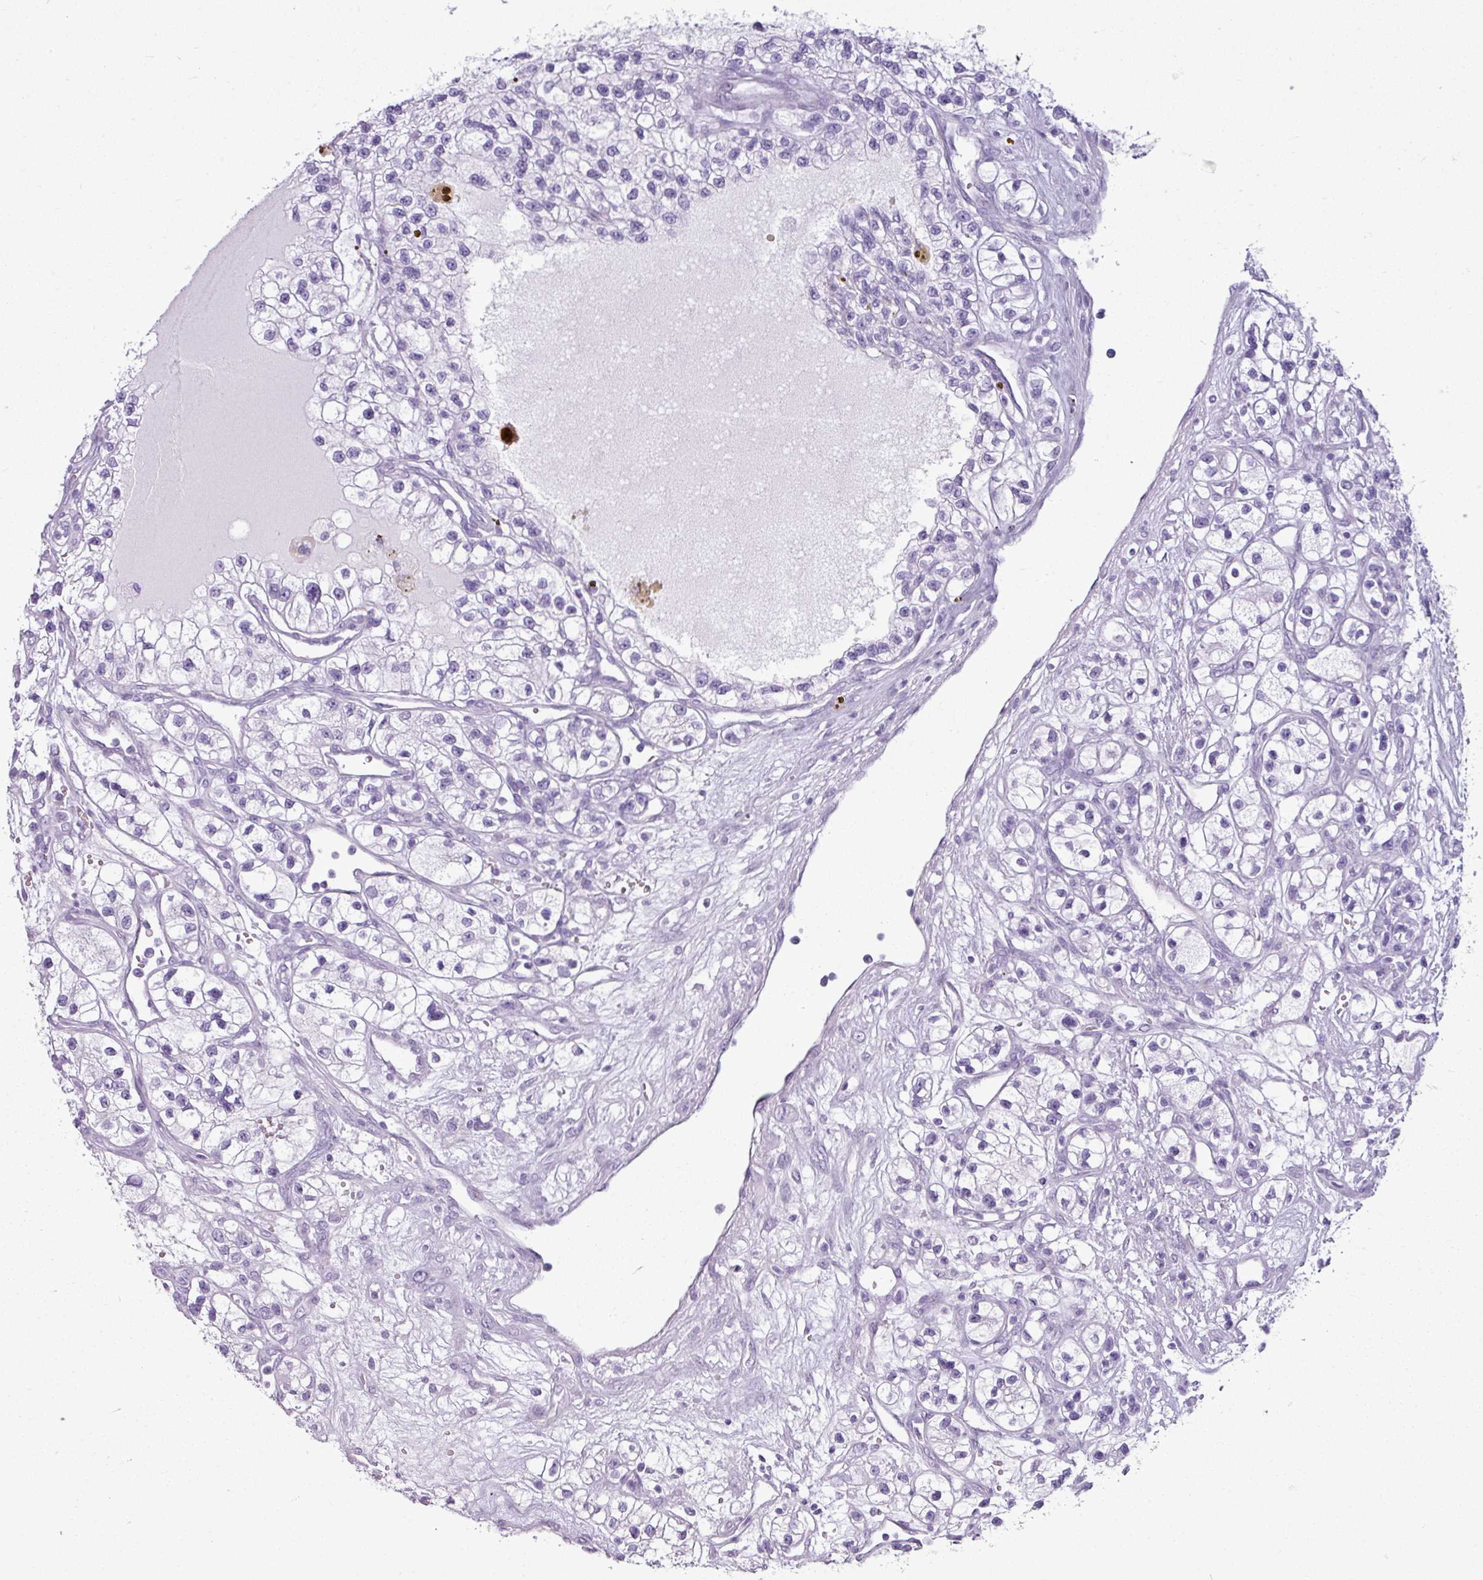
{"staining": {"intensity": "negative", "quantity": "none", "location": "none"}, "tissue": "renal cancer", "cell_type": "Tumor cells", "image_type": "cancer", "snomed": [{"axis": "morphology", "description": "Adenocarcinoma, NOS"}, {"axis": "topography", "description": "Kidney"}], "caption": "High power microscopy photomicrograph of an IHC micrograph of renal adenocarcinoma, revealing no significant positivity in tumor cells.", "gene": "AMY1B", "patient": {"sex": "female", "age": 57}}